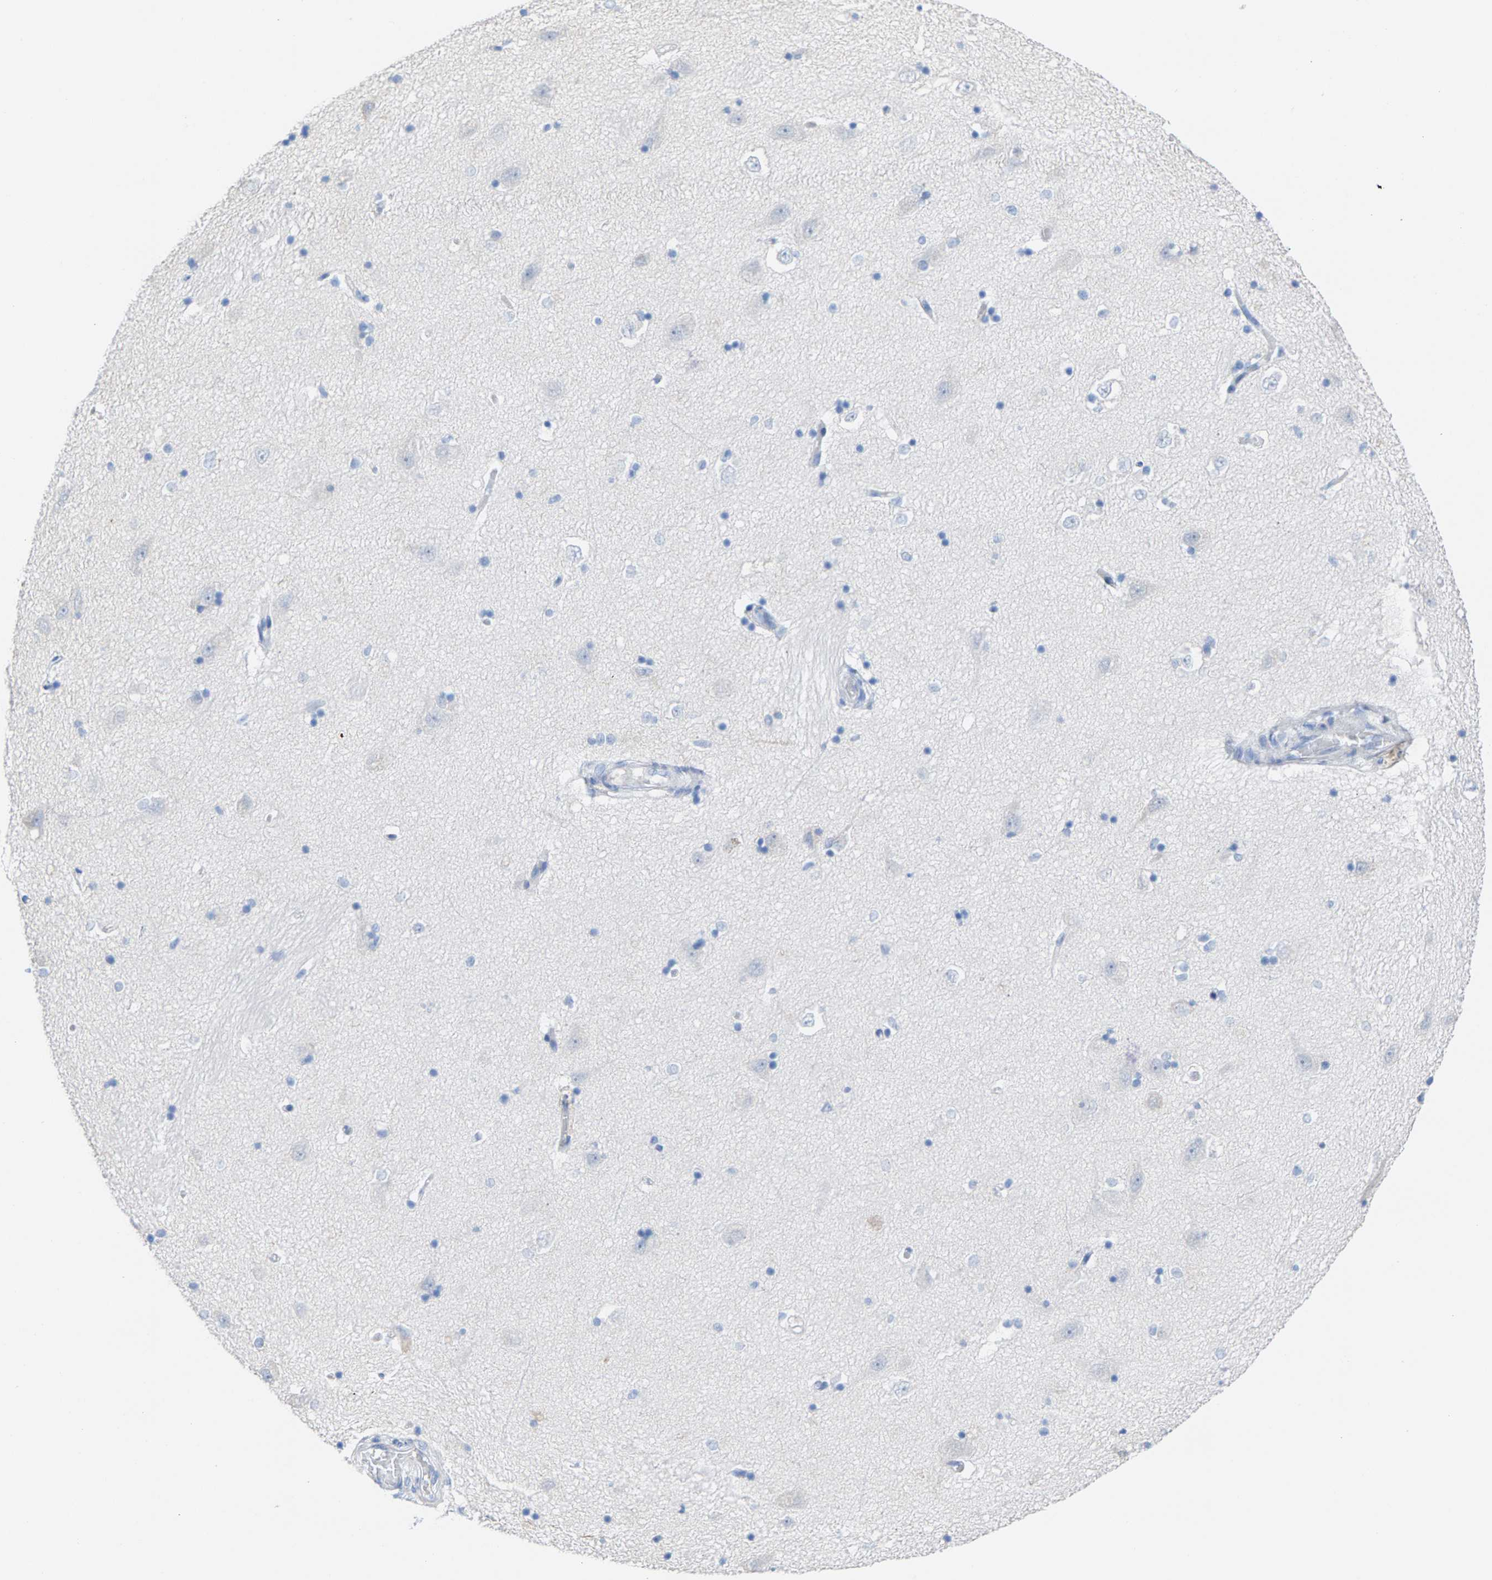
{"staining": {"intensity": "negative", "quantity": "none", "location": "none"}, "tissue": "hippocampus", "cell_type": "Glial cells", "image_type": "normal", "snomed": [{"axis": "morphology", "description": "Normal tissue, NOS"}, {"axis": "topography", "description": "Hippocampus"}], "caption": "The histopathology image reveals no staining of glial cells in normal hippocampus.", "gene": "CPA1", "patient": {"sex": "male", "age": 45}}